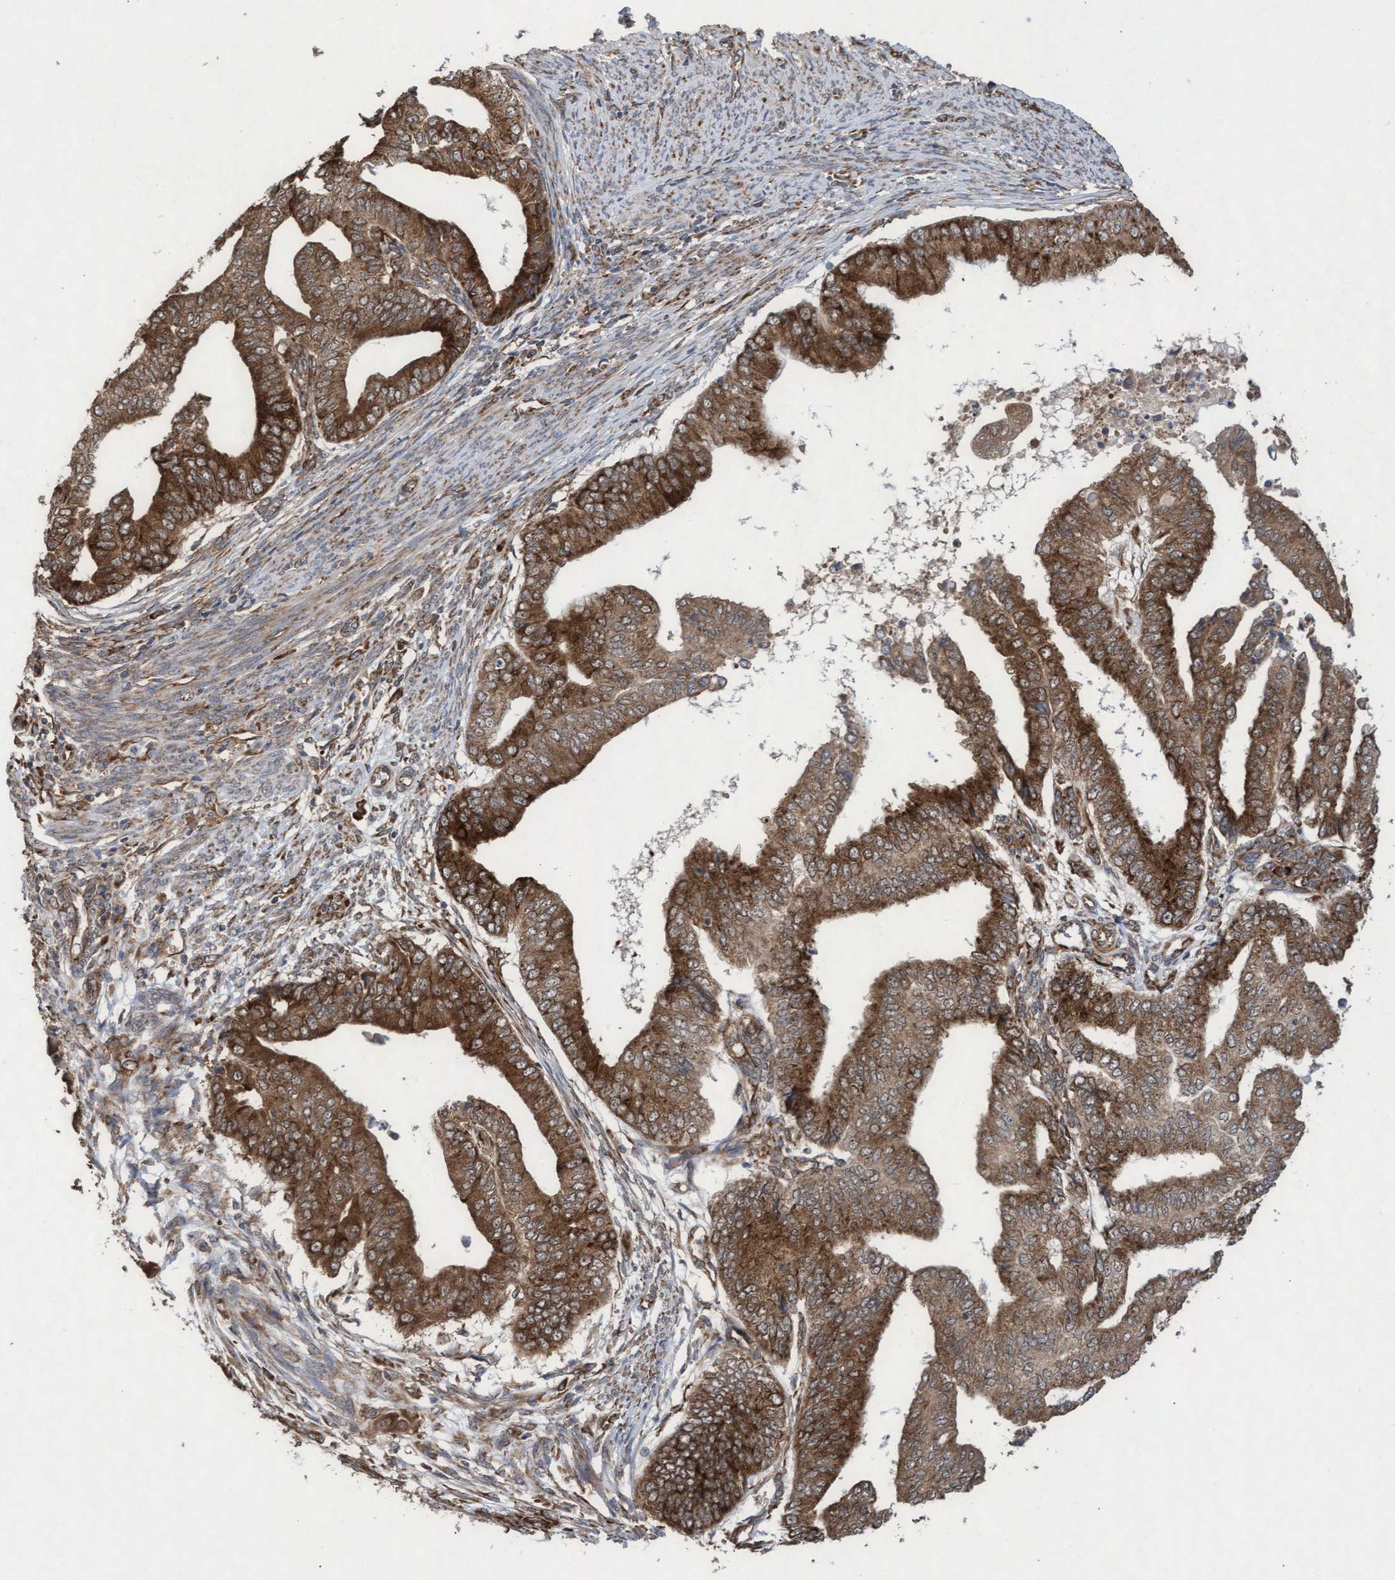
{"staining": {"intensity": "strong", "quantity": ">75%", "location": "cytoplasmic/membranous"}, "tissue": "endometrial cancer", "cell_type": "Tumor cells", "image_type": "cancer", "snomed": [{"axis": "morphology", "description": "Polyp, NOS"}, {"axis": "morphology", "description": "Adenocarcinoma, NOS"}, {"axis": "morphology", "description": "Adenoma, NOS"}, {"axis": "topography", "description": "Endometrium"}], "caption": "DAB immunohistochemical staining of endometrial adenocarcinoma displays strong cytoplasmic/membranous protein positivity in about >75% of tumor cells.", "gene": "ABCF2", "patient": {"sex": "female", "age": 79}}